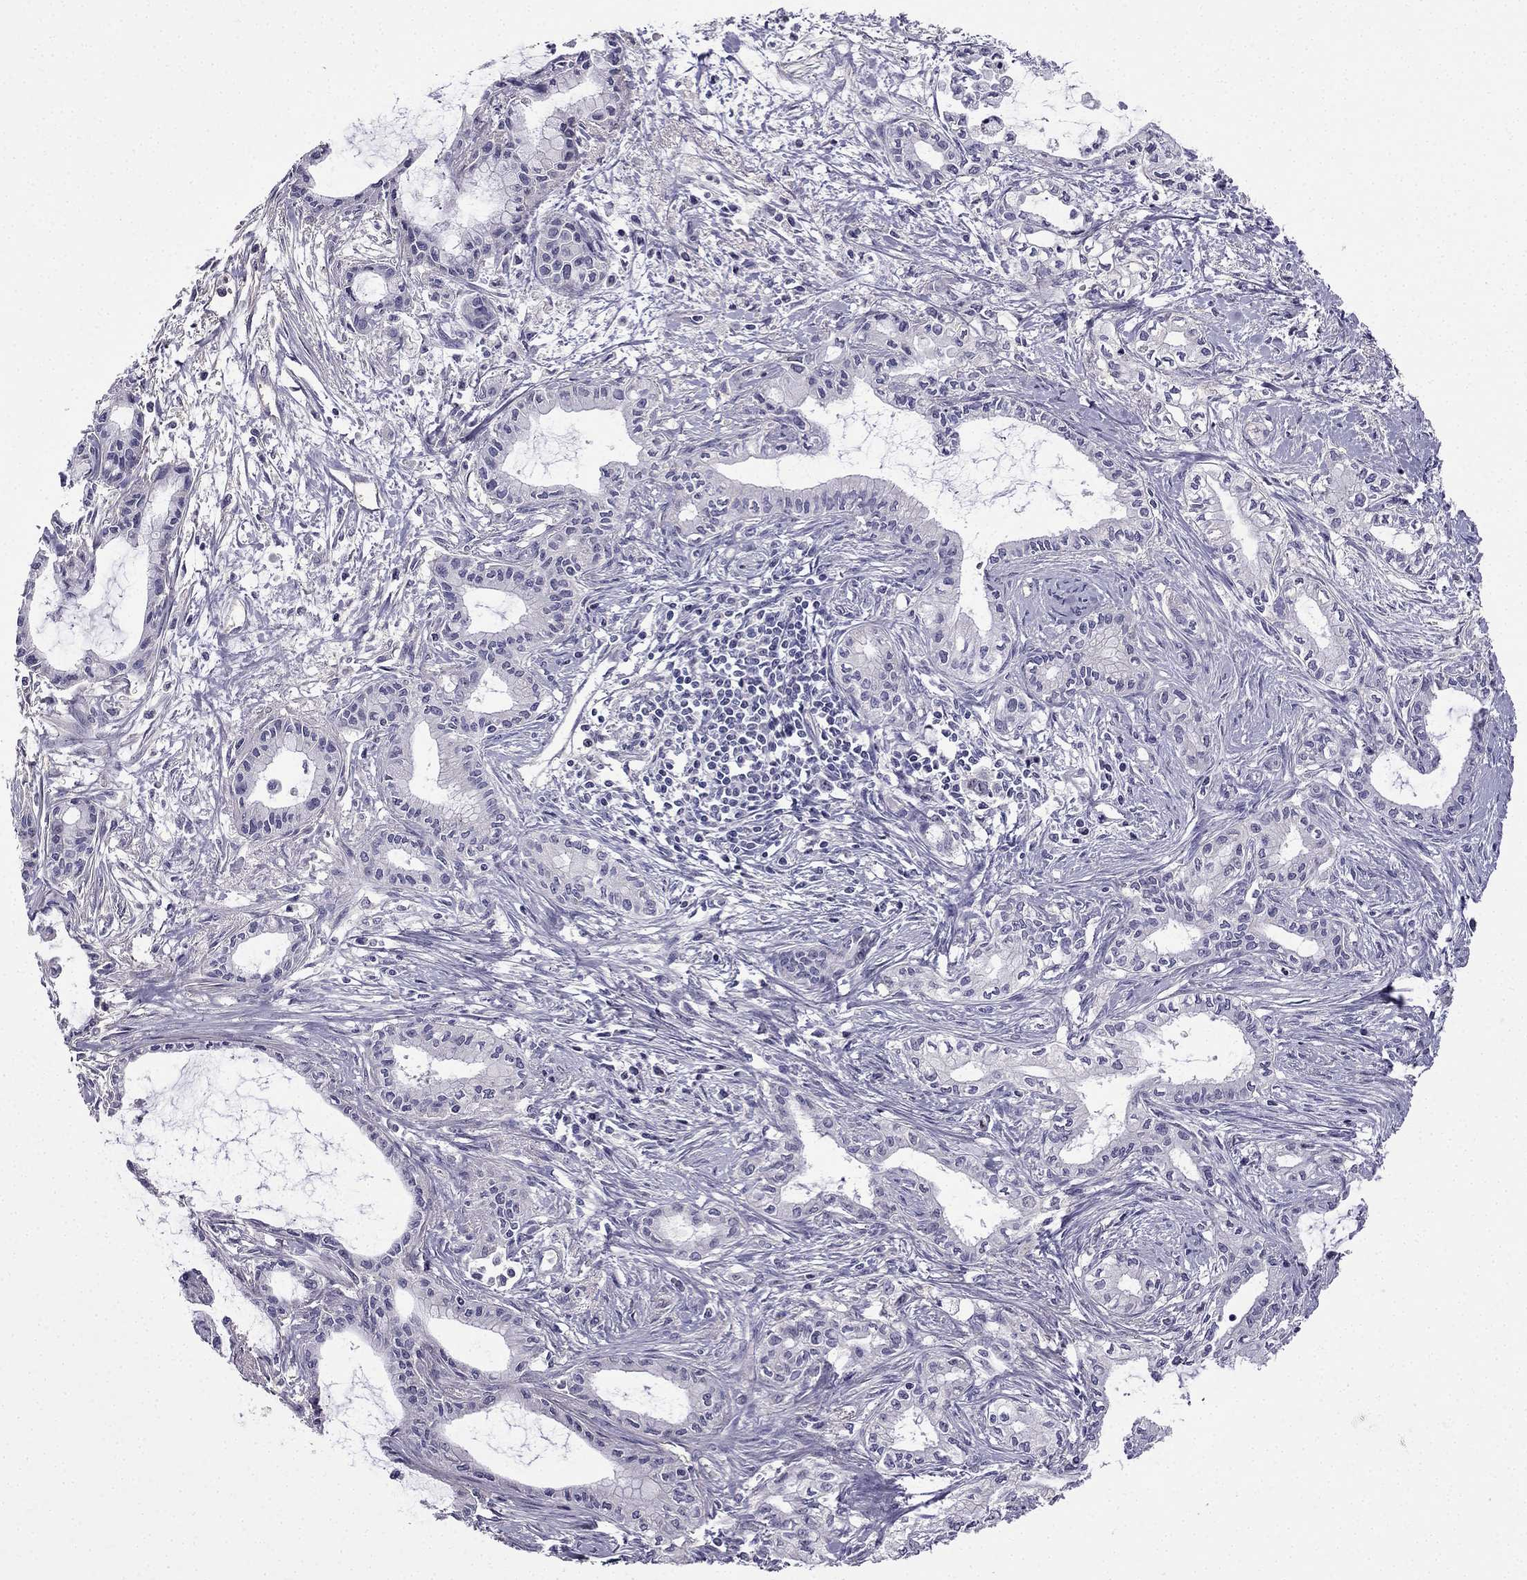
{"staining": {"intensity": "negative", "quantity": "none", "location": "none"}, "tissue": "pancreatic cancer", "cell_type": "Tumor cells", "image_type": "cancer", "snomed": [{"axis": "morphology", "description": "Adenocarcinoma, NOS"}, {"axis": "topography", "description": "Pancreas"}], "caption": "An immunohistochemistry (IHC) micrograph of pancreatic adenocarcinoma is shown. There is no staining in tumor cells of pancreatic adenocarcinoma. The staining was performed using DAB (3,3'-diaminobenzidine) to visualize the protein expression in brown, while the nuclei were stained in blue with hematoxylin (Magnification: 20x).", "gene": "SLC6A2", "patient": {"sex": "male", "age": 48}}